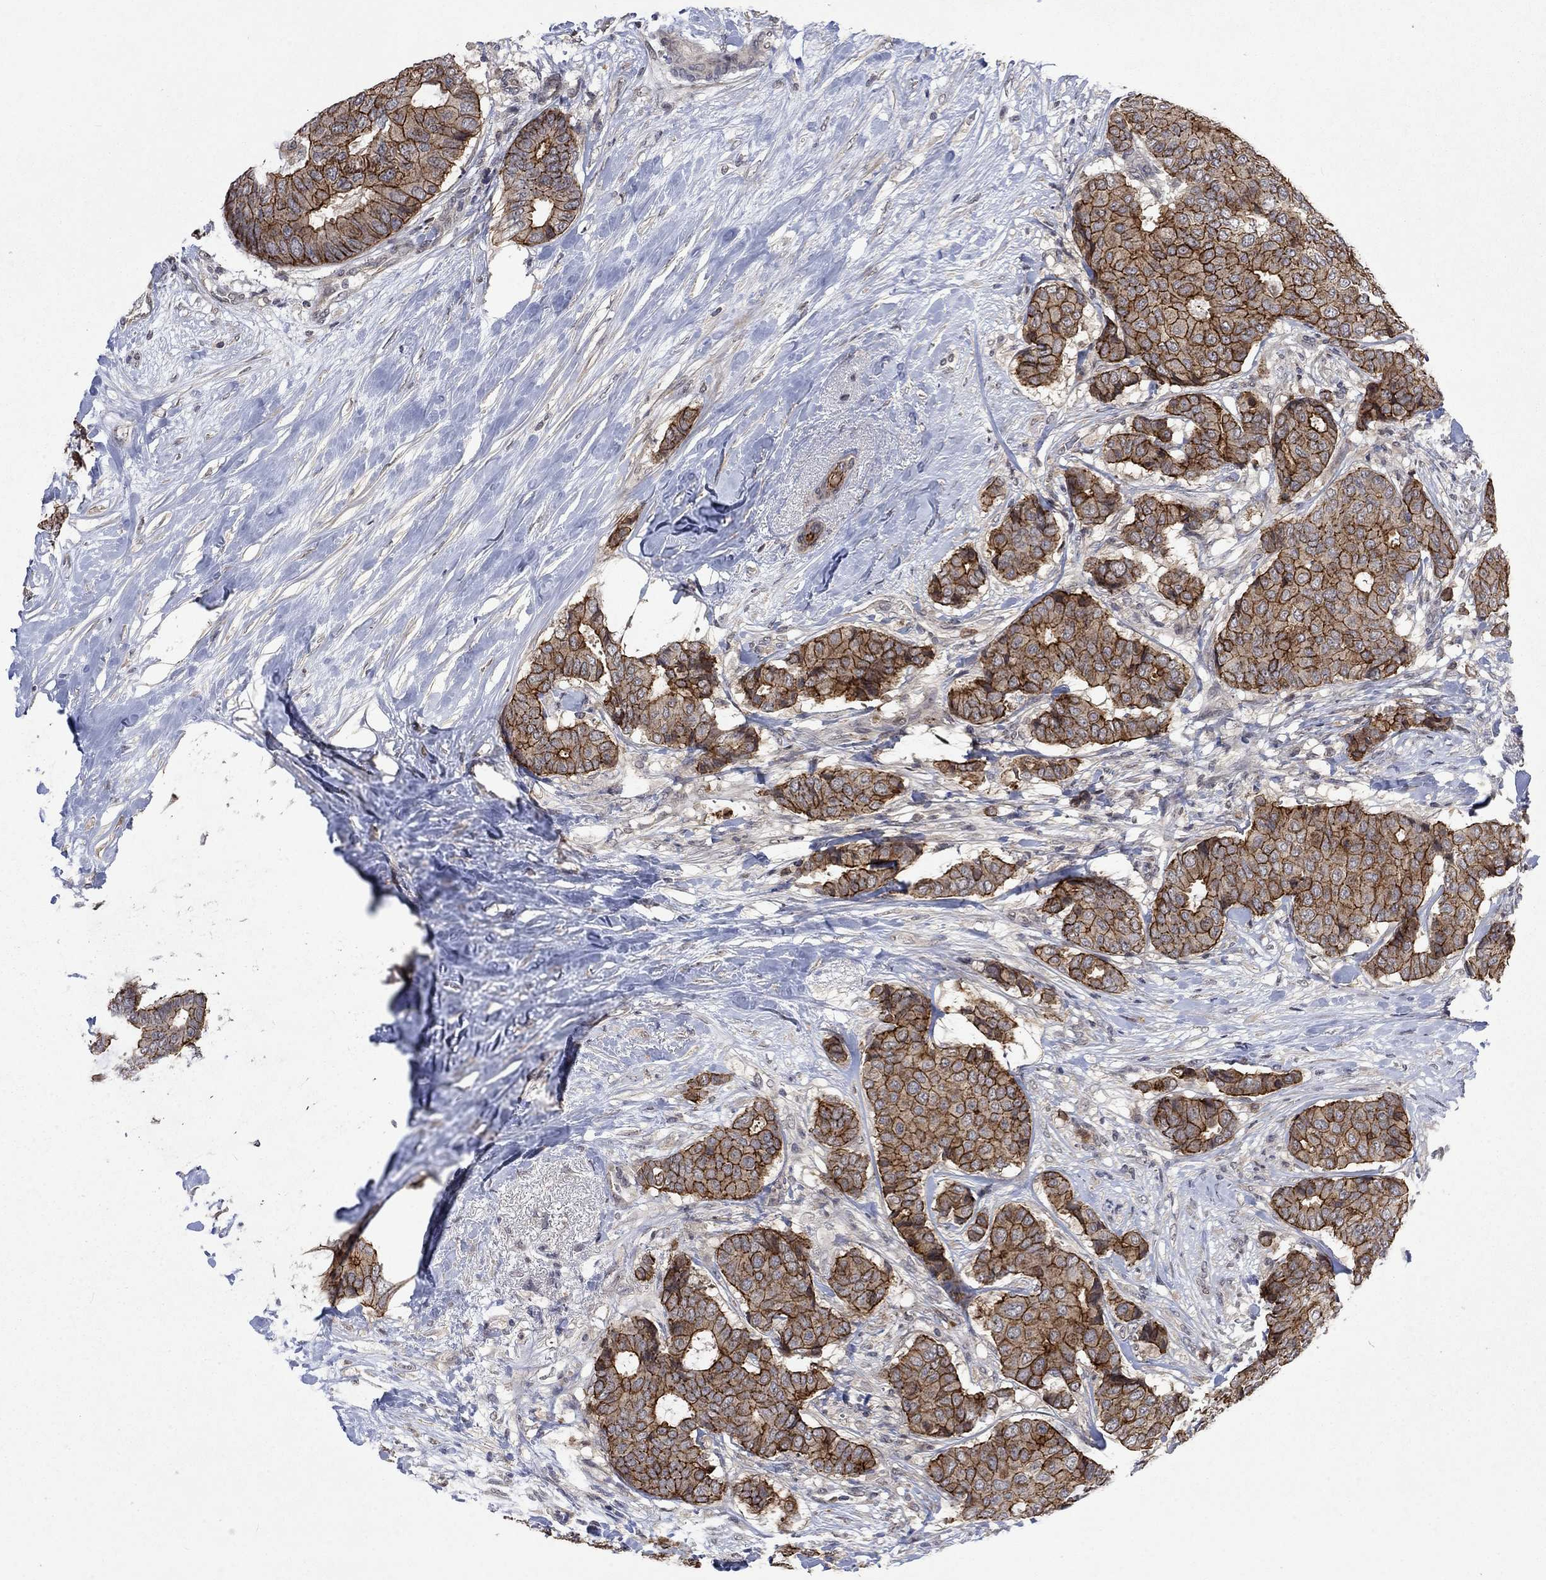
{"staining": {"intensity": "strong", "quantity": ">75%", "location": "cytoplasmic/membranous"}, "tissue": "breast cancer", "cell_type": "Tumor cells", "image_type": "cancer", "snomed": [{"axis": "morphology", "description": "Duct carcinoma"}, {"axis": "topography", "description": "Breast"}], "caption": "Immunohistochemistry staining of invasive ductal carcinoma (breast), which demonstrates high levels of strong cytoplasmic/membranous staining in about >75% of tumor cells indicating strong cytoplasmic/membranous protein positivity. The staining was performed using DAB (3,3'-diaminobenzidine) (brown) for protein detection and nuclei were counterstained in hematoxylin (blue).", "gene": "PPP1R9A", "patient": {"sex": "female", "age": 75}}